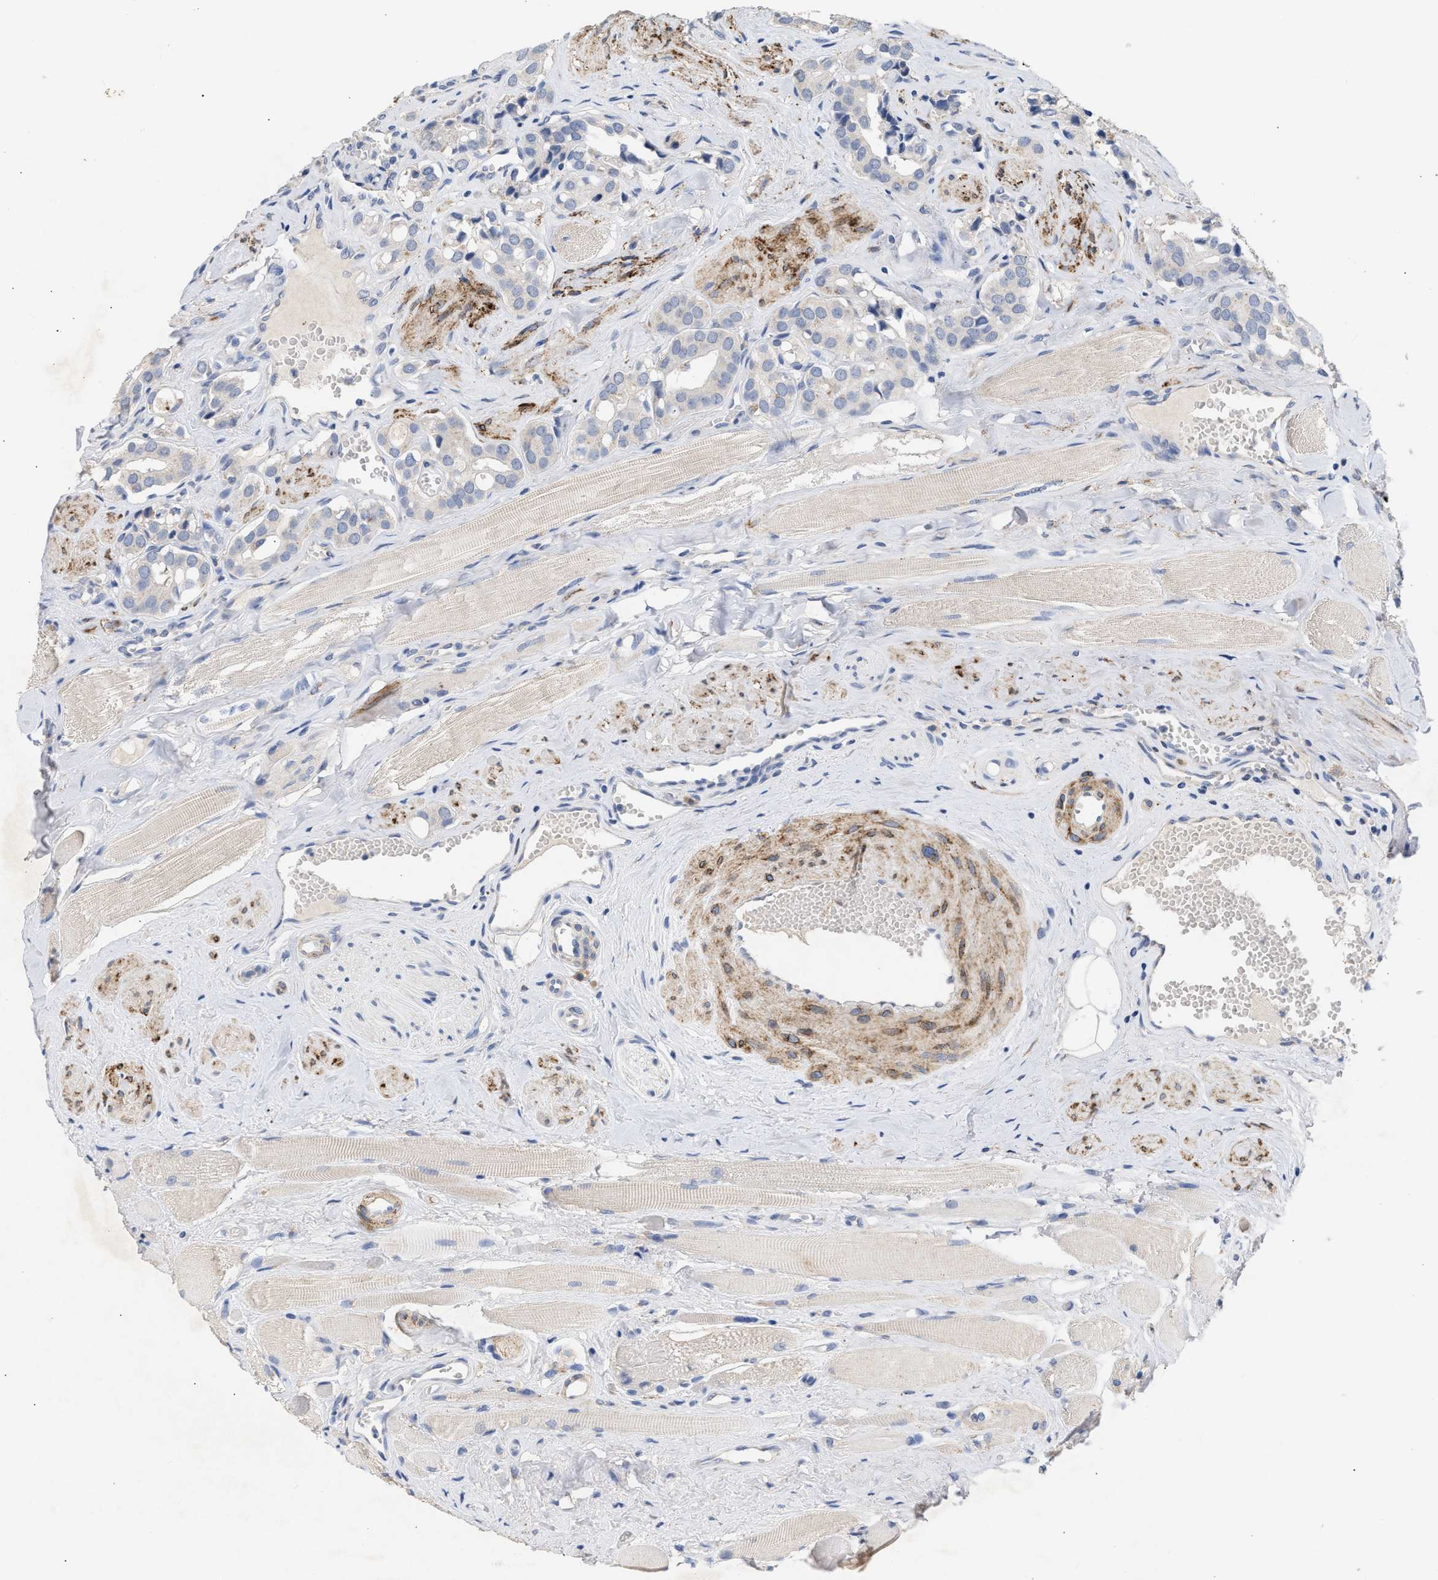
{"staining": {"intensity": "negative", "quantity": "none", "location": "none"}, "tissue": "prostate cancer", "cell_type": "Tumor cells", "image_type": "cancer", "snomed": [{"axis": "morphology", "description": "Adenocarcinoma, High grade"}, {"axis": "topography", "description": "Prostate"}], "caption": "This is a photomicrograph of immunohistochemistry staining of prostate cancer, which shows no expression in tumor cells.", "gene": "SELENOM", "patient": {"sex": "male", "age": 52}}